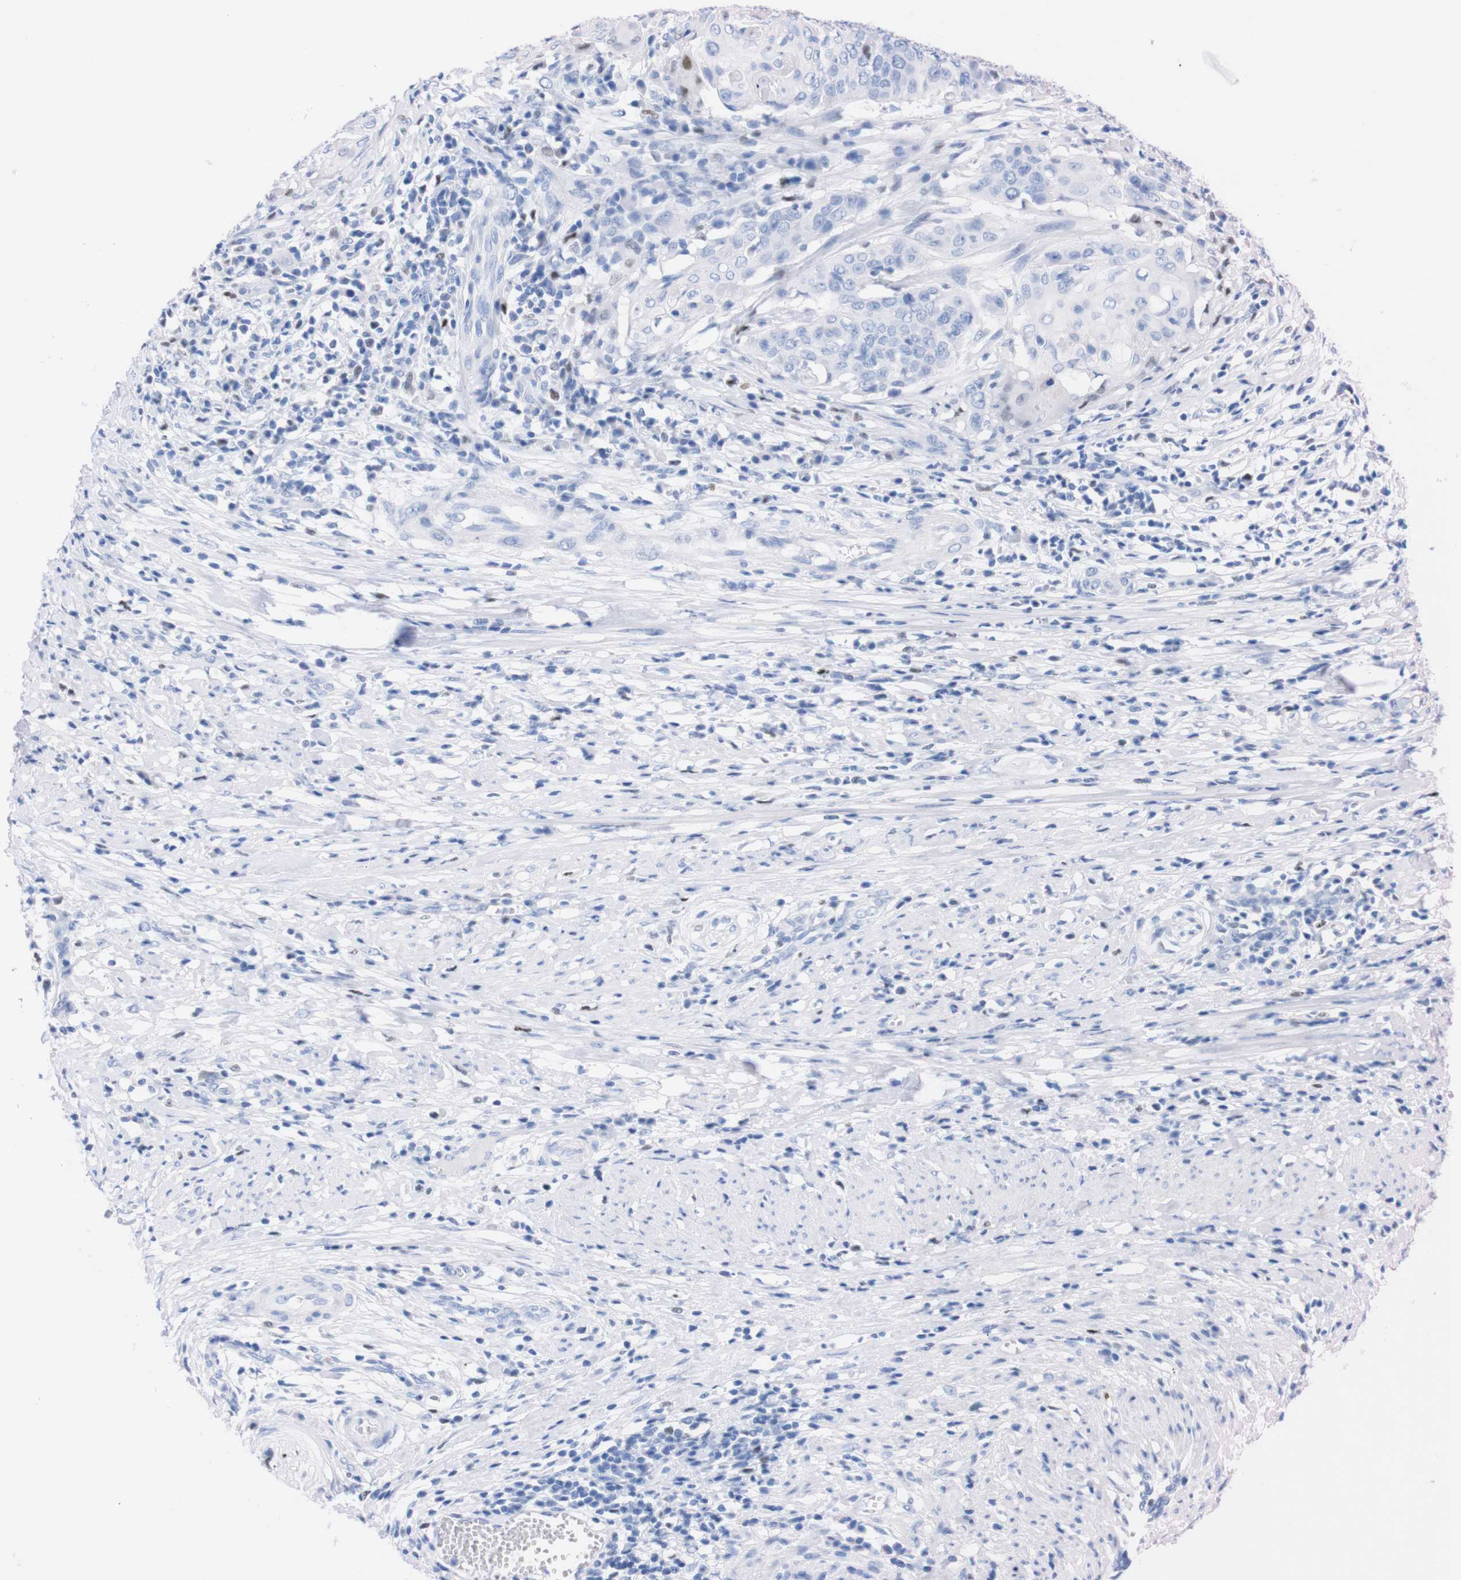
{"staining": {"intensity": "negative", "quantity": "none", "location": "none"}, "tissue": "cervical cancer", "cell_type": "Tumor cells", "image_type": "cancer", "snomed": [{"axis": "morphology", "description": "Squamous cell carcinoma, NOS"}, {"axis": "topography", "description": "Cervix"}], "caption": "This is an immunohistochemistry (IHC) image of human cervical squamous cell carcinoma. There is no positivity in tumor cells.", "gene": "P2RY12", "patient": {"sex": "female", "age": 39}}